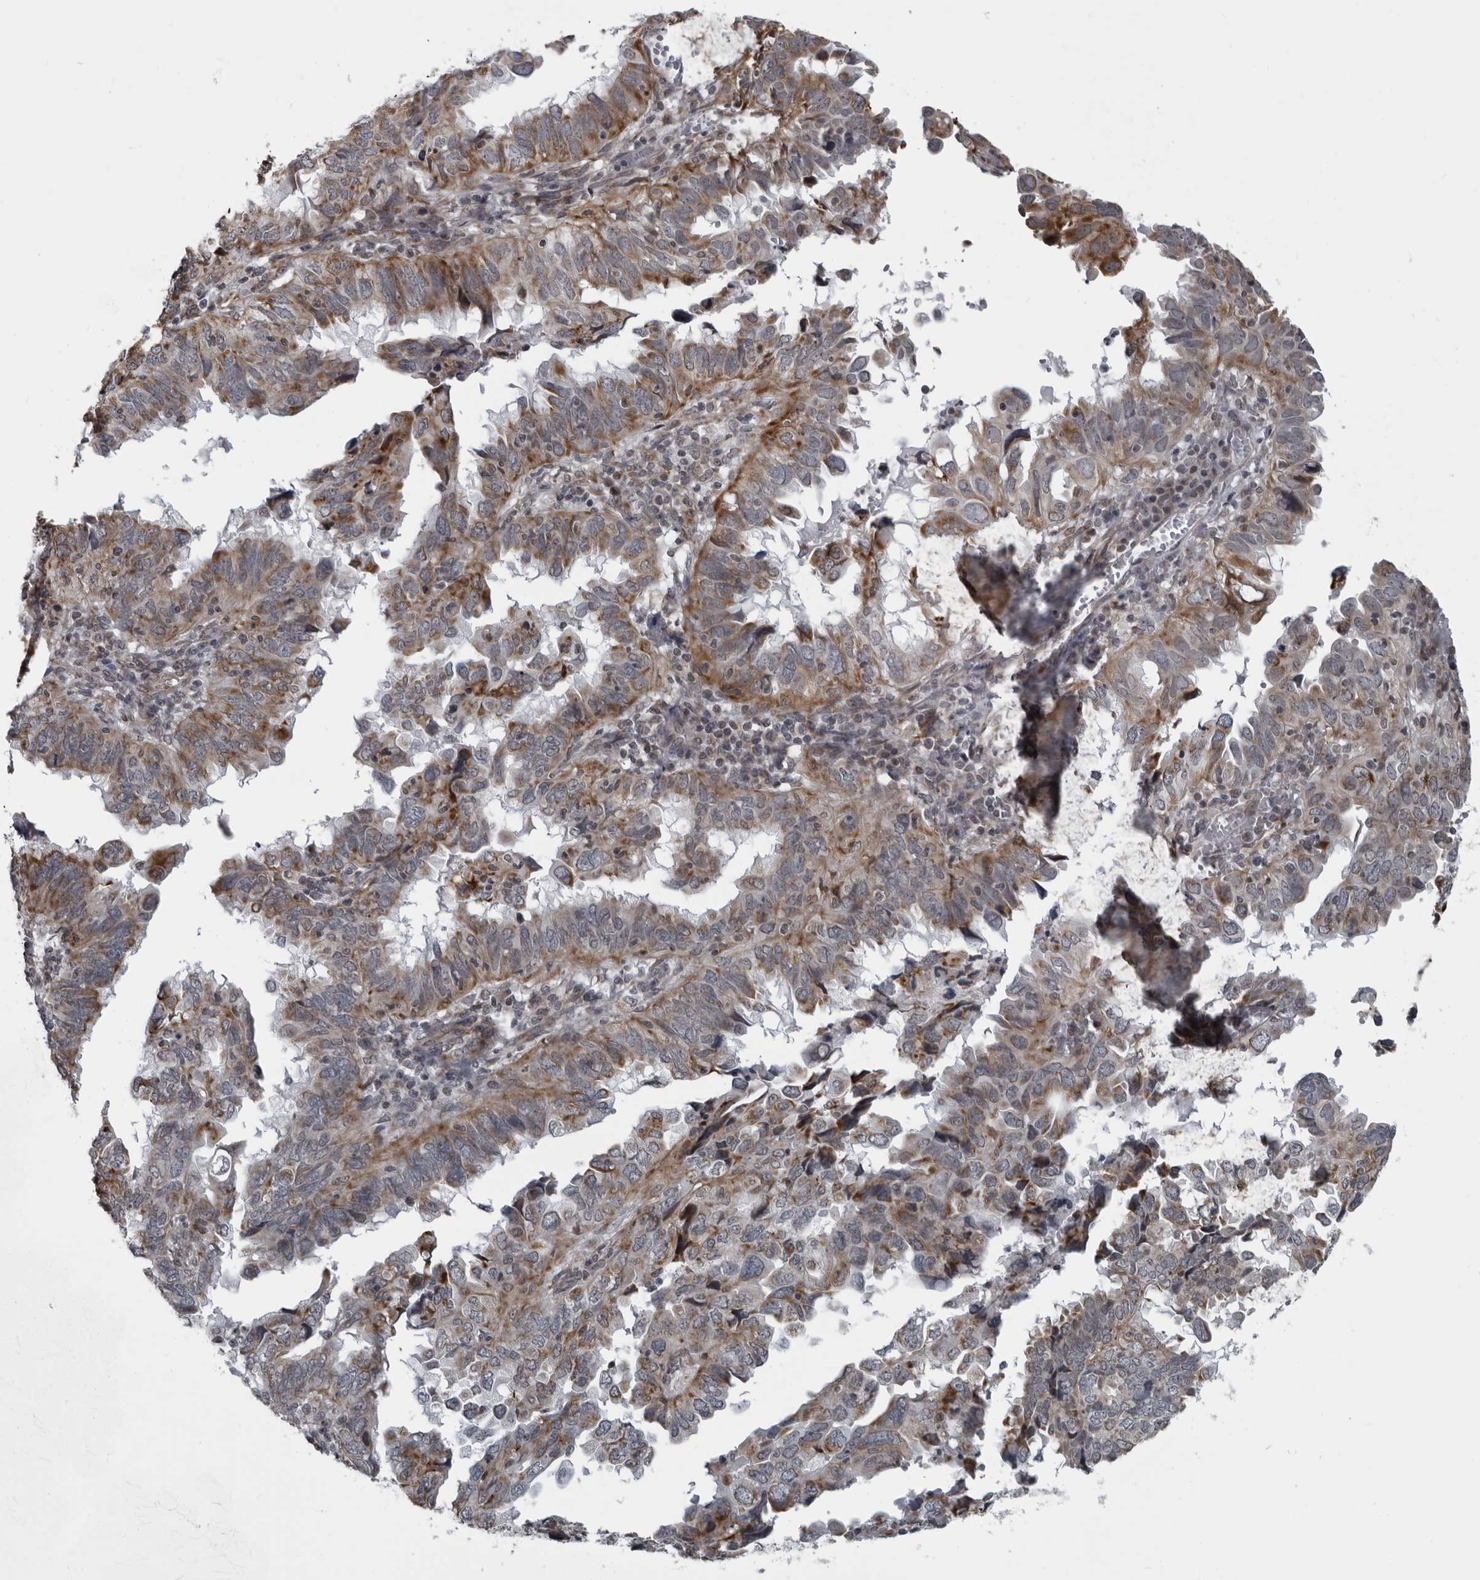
{"staining": {"intensity": "moderate", "quantity": "25%-75%", "location": "cytoplasmic/membranous"}, "tissue": "endometrial cancer", "cell_type": "Tumor cells", "image_type": "cancer", "snomed": [{"axis": "morphology", "description": "Adenocarcinoma, NOS"}, {"axis": "topography", "description": "Uterus"}], "caption": "DAB (3,3'-diaminobenzidine) immunohistochemical staining of human adenocarcinoma (endometrial) reveals moderate cytoplasmic/membranous protein positivity in approximately 25%-75% of tumor cells. (DAB (3,3'-diaminobenzidine) IHC, brown staining for protein, blue staining for nuclei).", "gene": "RTCA", "patient": {"sex": "female", "age": 77}}